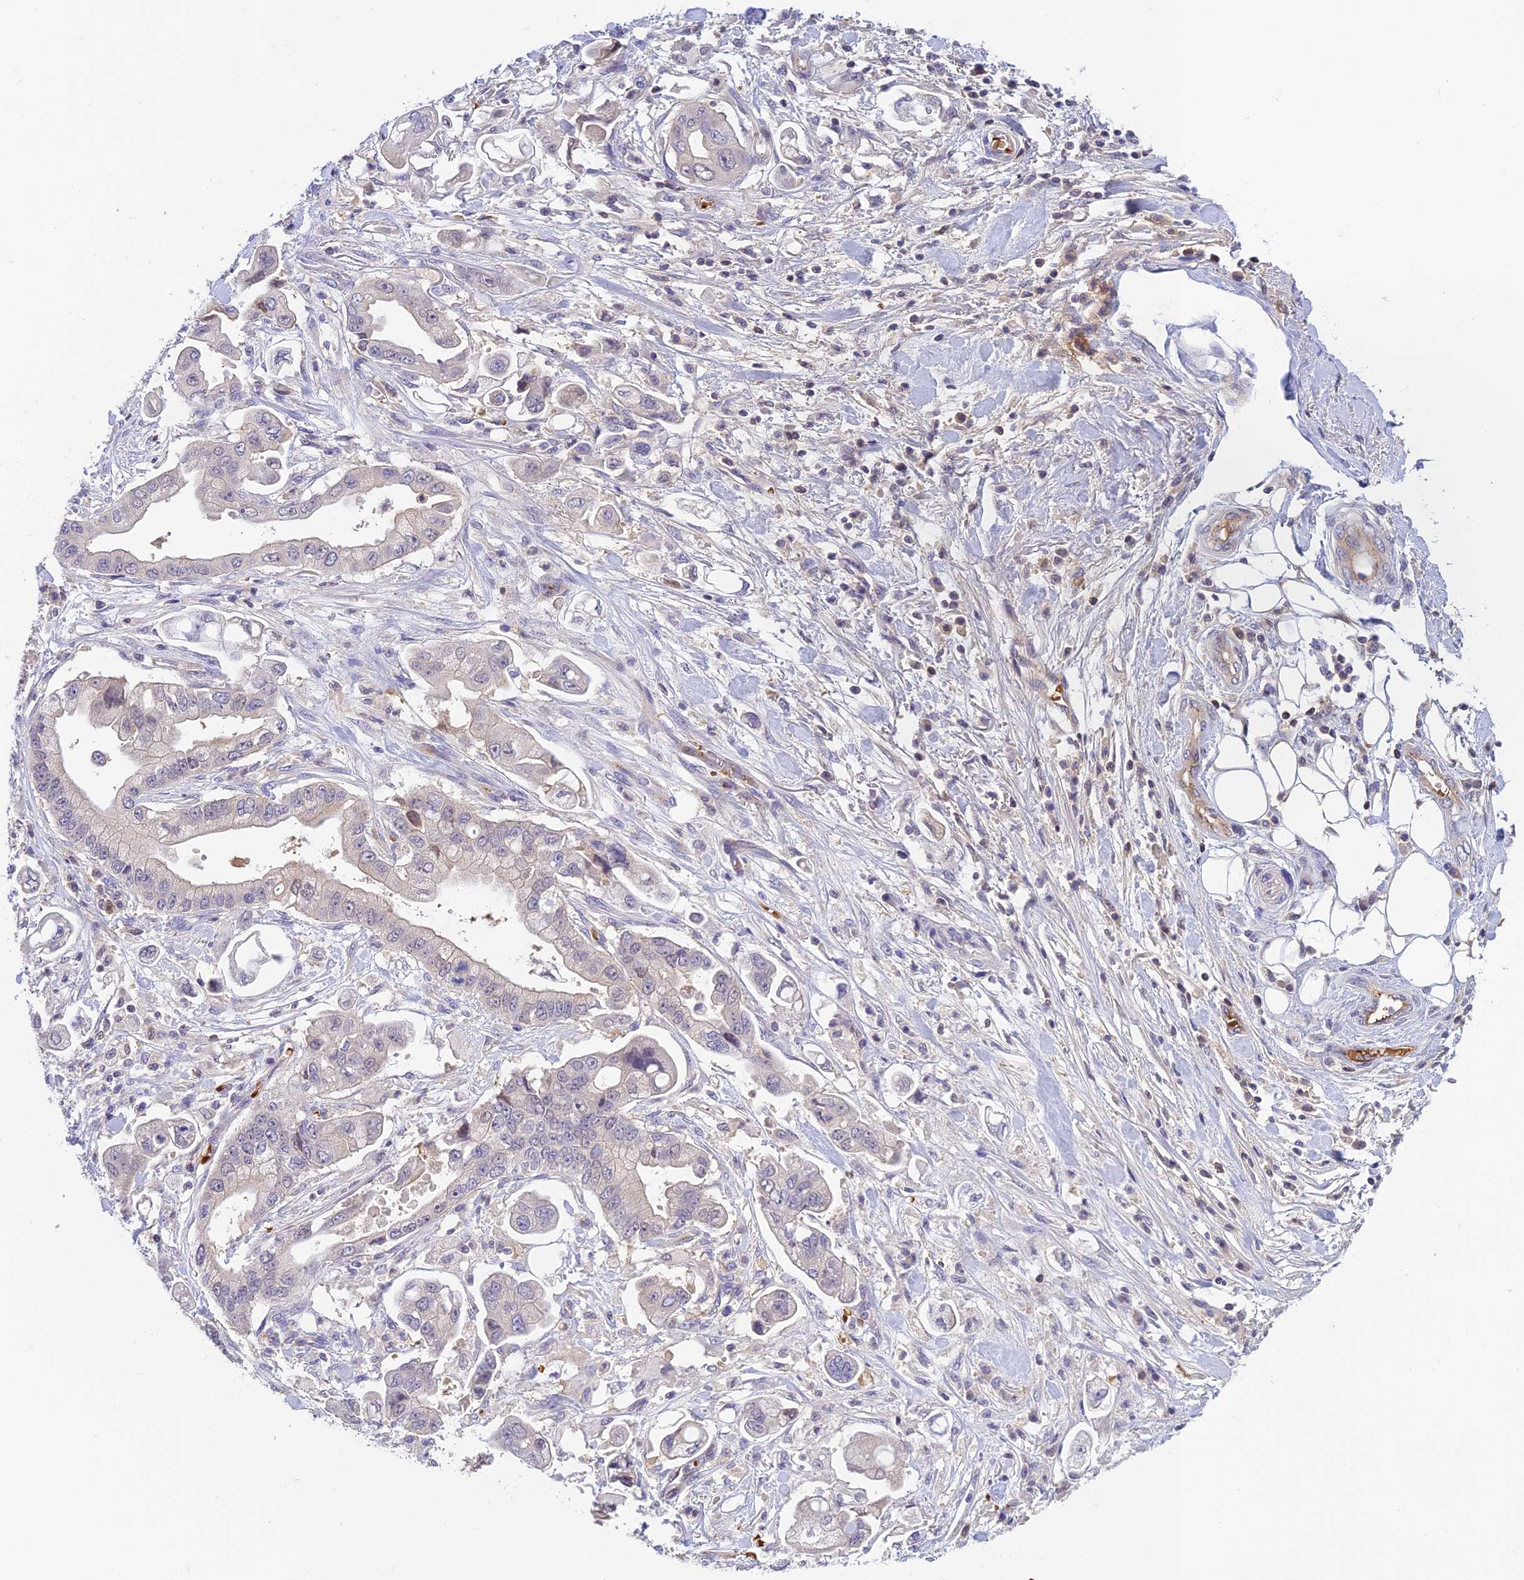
{"staining": {"intensity": "negative", "quantity": "none", "location": "none"}, "tissue": "stomach cancer", "cell_type": "Tumor cells", "image_type": "cancer", "snomed": [{"axis": "morphology", "description": "Adenocarcinoma, NOS"}, {"axis": "topography", "description": "Stomach"}], "caption": "Histopathology image shows no significant protein expression in tumor cells of stomach cancer.", "gene": "HDHD2", "patient": {"sex": "male", "age": 62}}